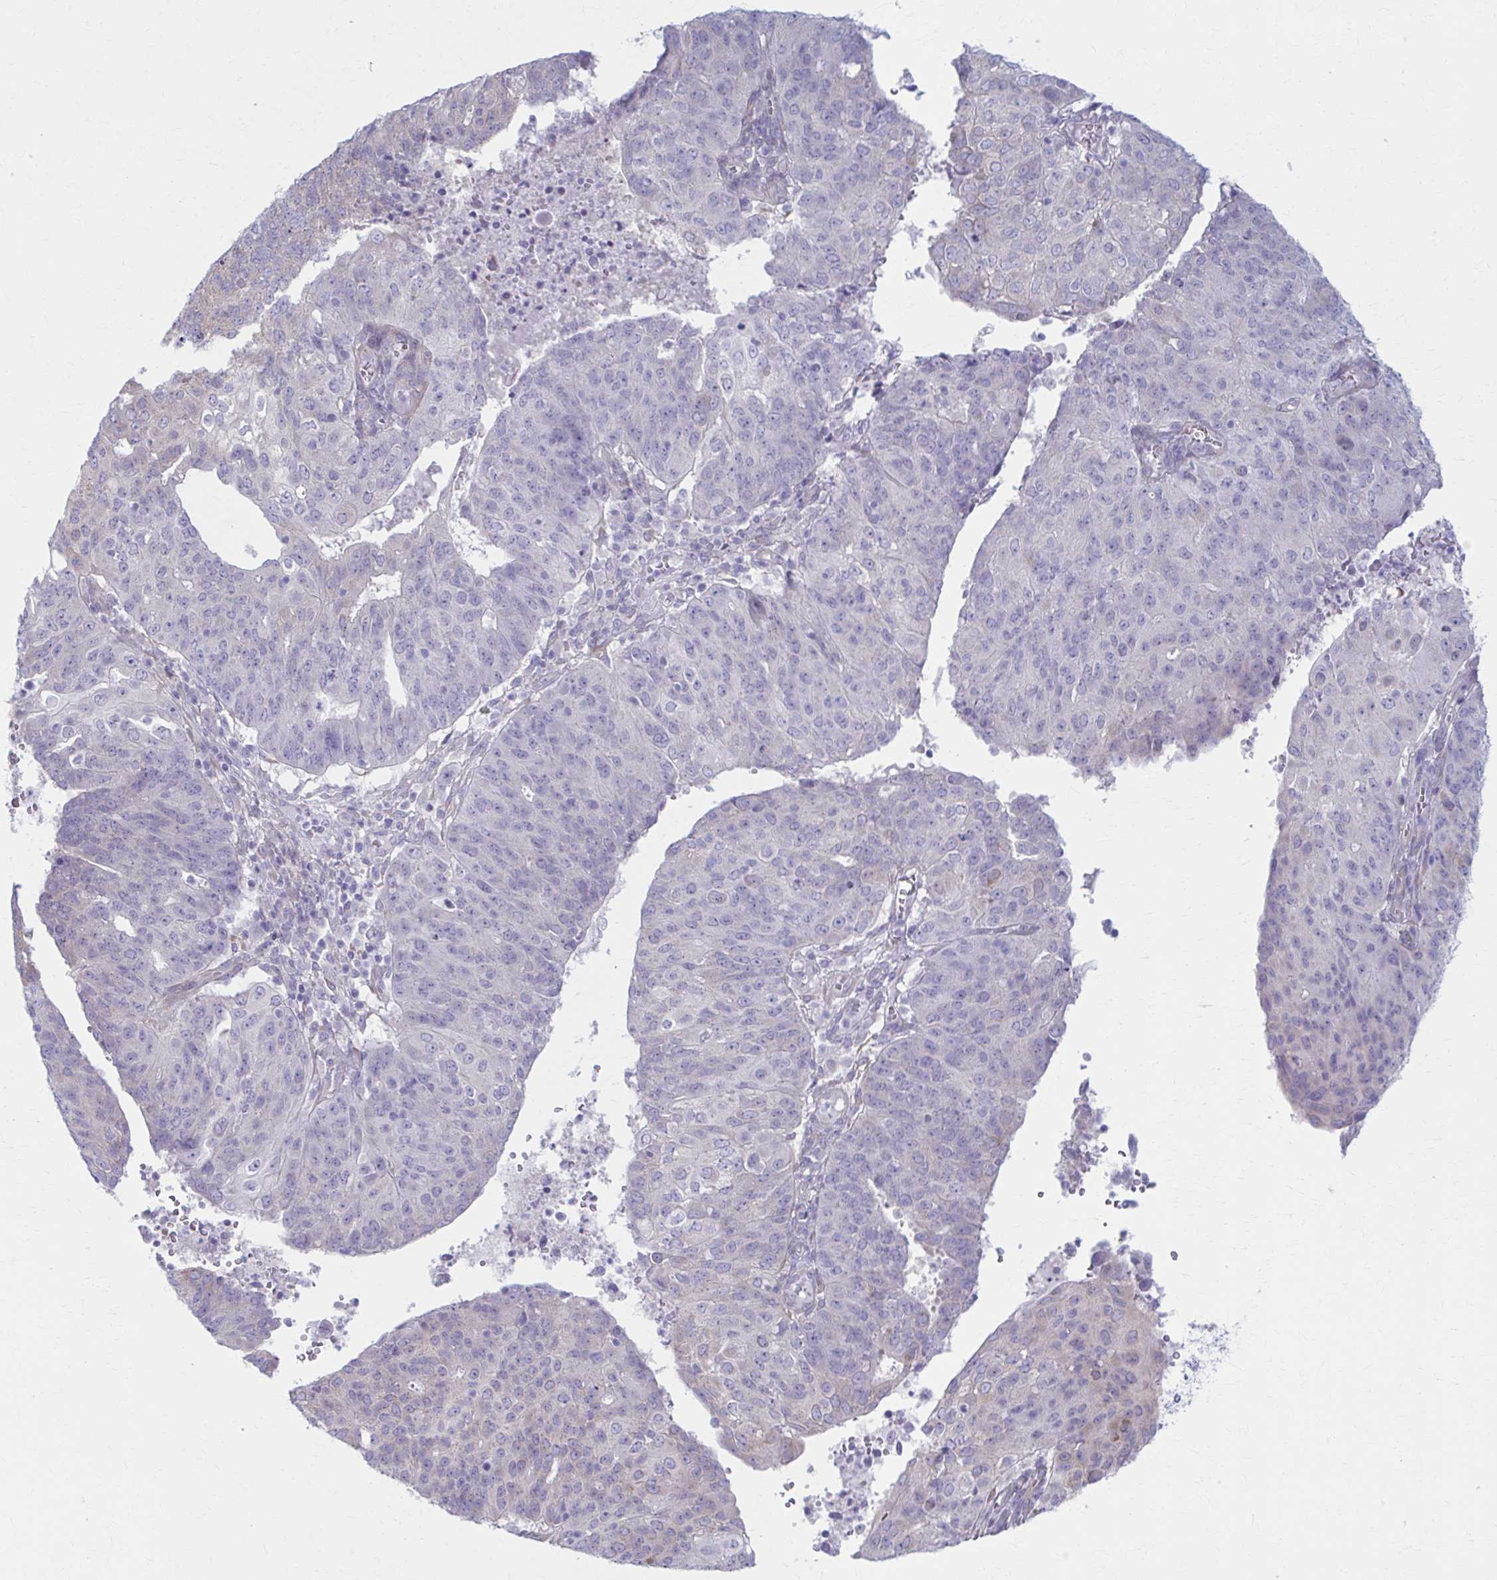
{"staining": {"intensity": "negative", "quantity": "none", "location": "none"}, "tissue": "endometrial cancer", "cell_type": "Tumor cells", "image_type": "cancer", "snomed": [{"axis": "morphology", "description": "Adenocarcinoma, NOS"}, {"axis": "topography", "description": "Endometrium"}], "caption": "This image is of adenocarcinoma (endometrial) stained with IHC to label a protein in brown with the nuclei are counter-stained blue. There is no positivity in tumor cells.", "gene": "PRKRA", "patient": {"sex": "female", "age": 82}}